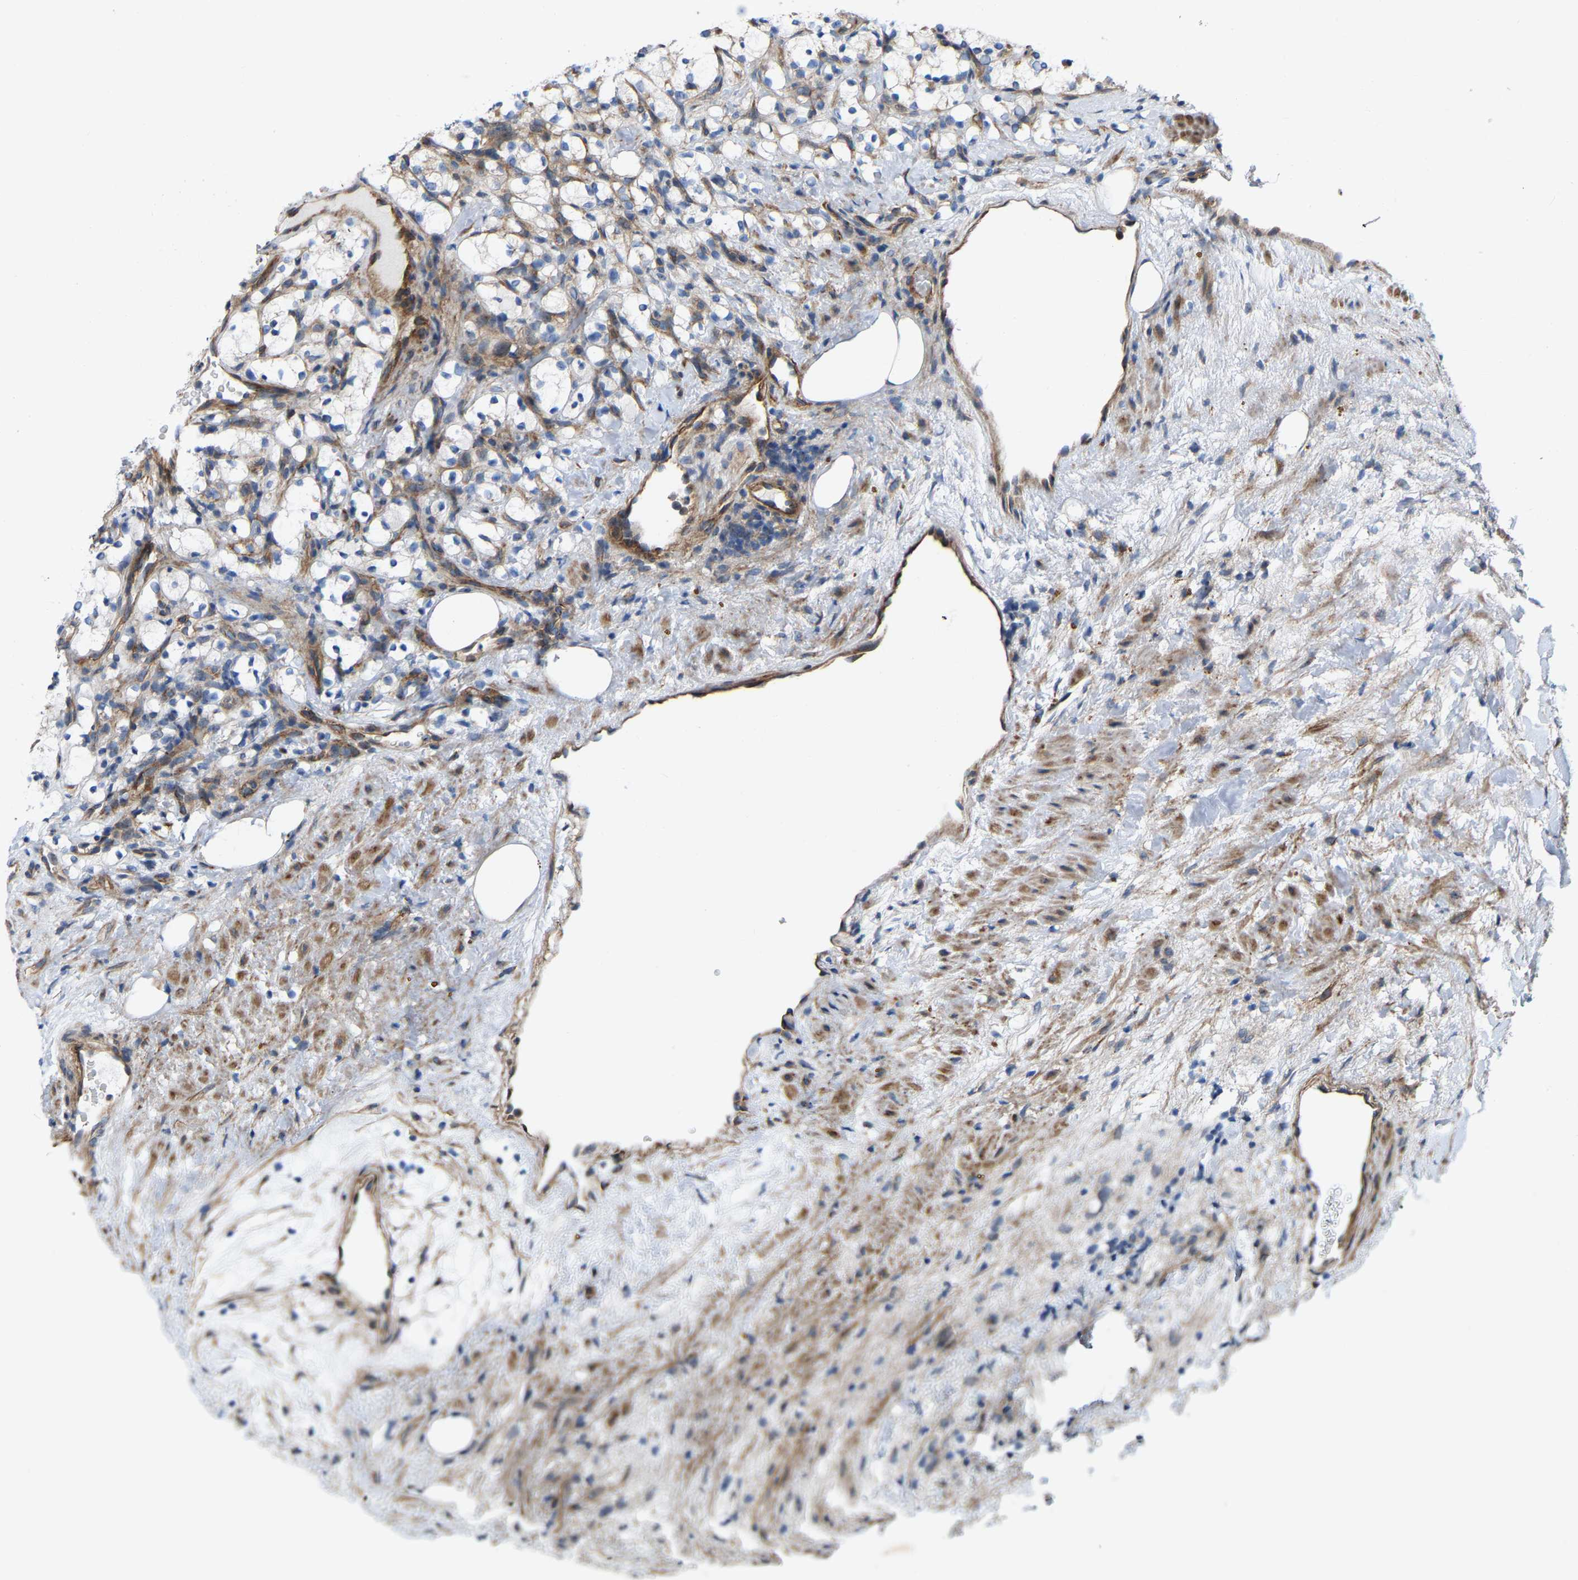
{"staining": {"intensity": "weak", "quantity": ">75%", "location": "cytoplasmic/membranous"}, "tissue": "renal cancer", "cell_type": "Tumor cells", "image_type": "cancer", "snomed": [{"axis": "morphology", "description": "Adenocarcinoma, NOS"}, {"axis": "topography", "description": "Kidney"}], "caption": "This is a photomicrograph of IHC staining of renal cancer, which shows weak staining in the cytoplasmic/membranous of tumor cells.", "gene": "TOR1B", "patient": {"sex": "female", "age": 69}}